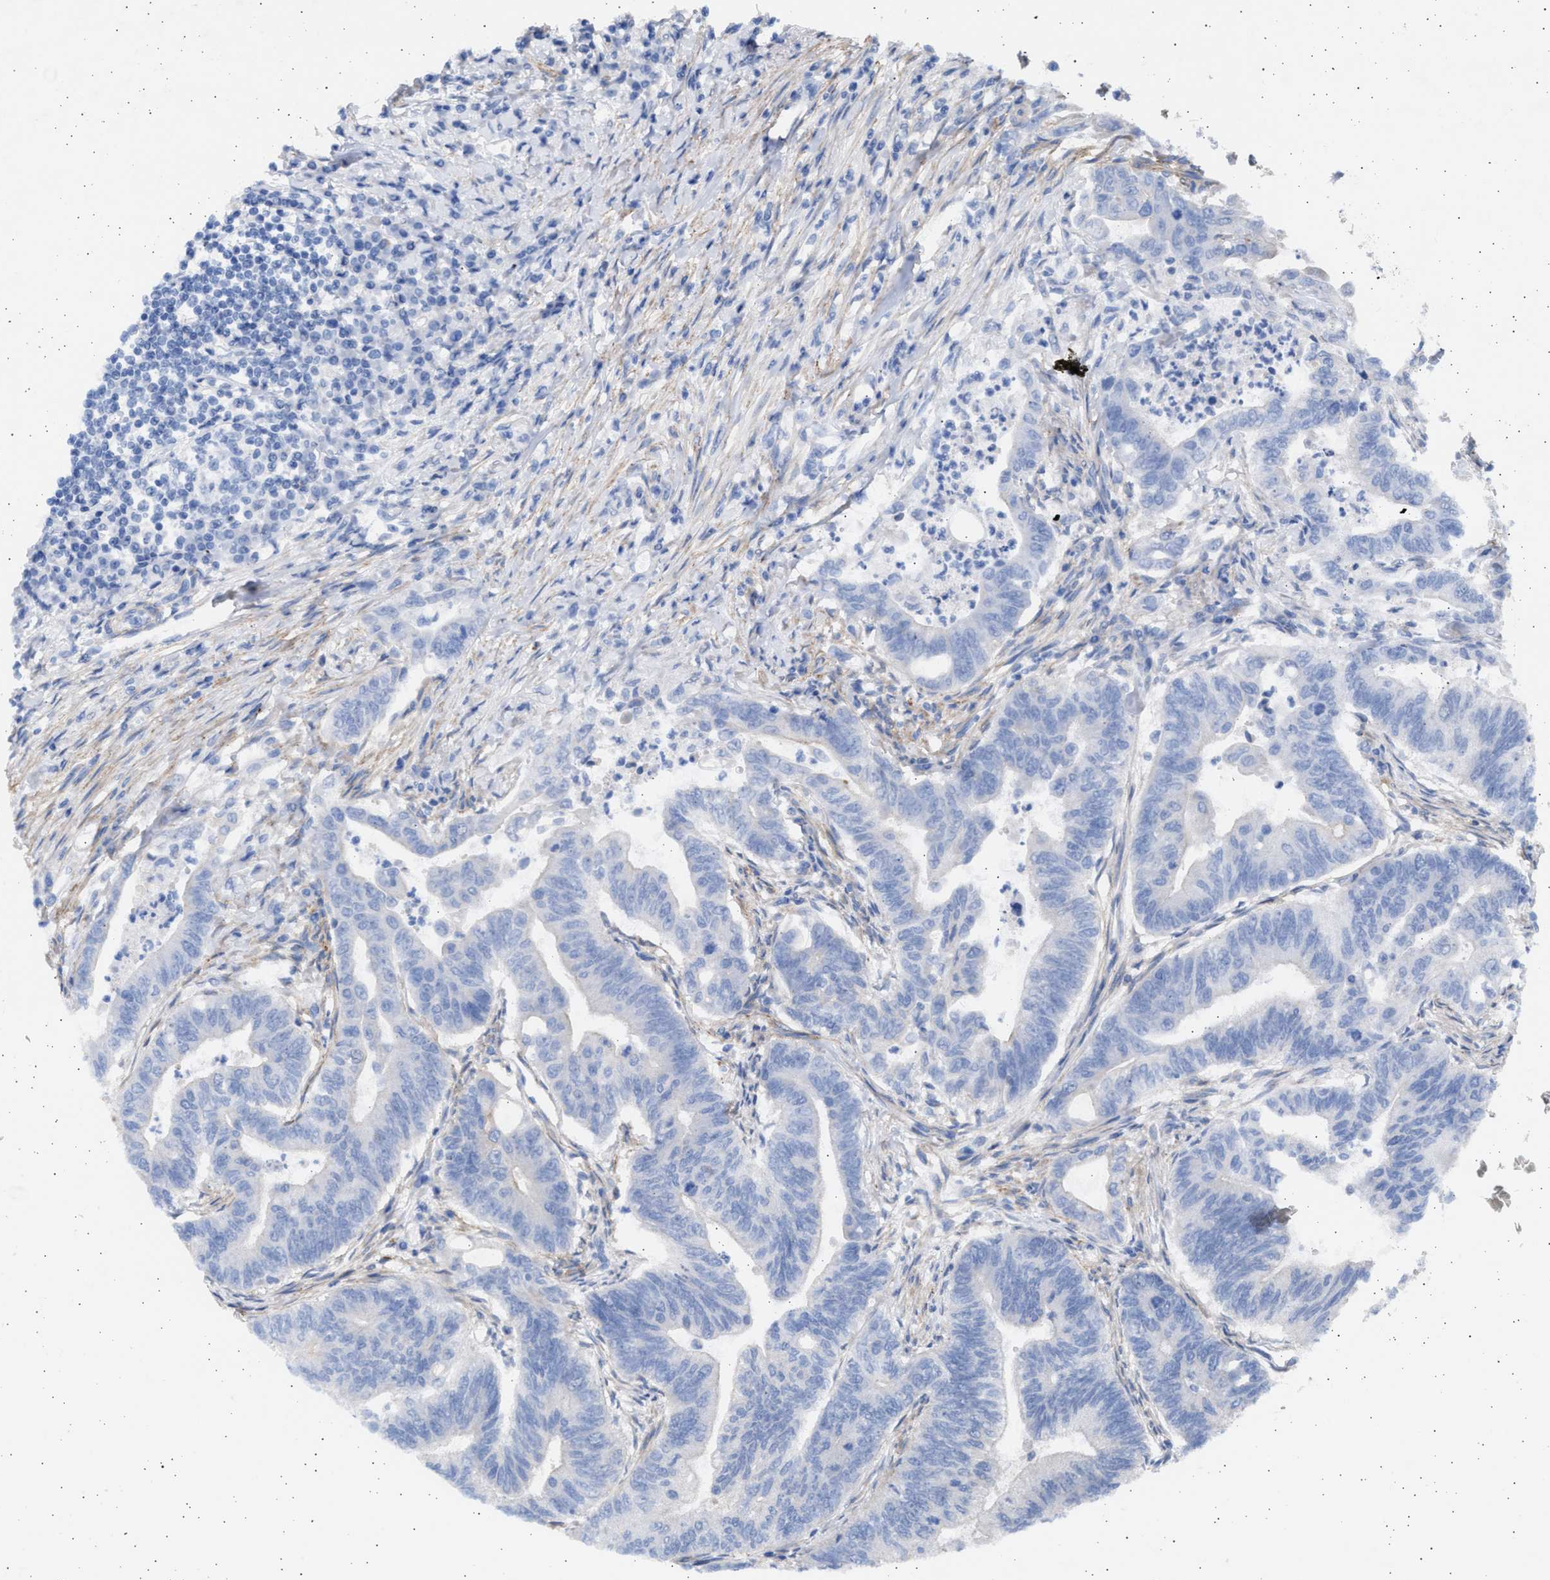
{"staining": {"intensity": "negative", "quantity": "none", "location": "none"}, "tissue": "colorectal cancer", "cell_type": "Tumor cells", "image_type": "cancer", "snomed": [{"axis": "morphology", "description": "Adenoma, NOS"}, {"axis": "morphology", "description": "Adenocarcinoma, NOS"}, {"axis": "topography", "description": "Colon"}], "caption": "This image is of adenoma (colorectal) stained with IHC to label a protein in brown with the nuclei are counter-stained blue. There is no positivity in tumor cells.", "gene": "NBR1", "patient": {"sex": "male", "age": 79}}